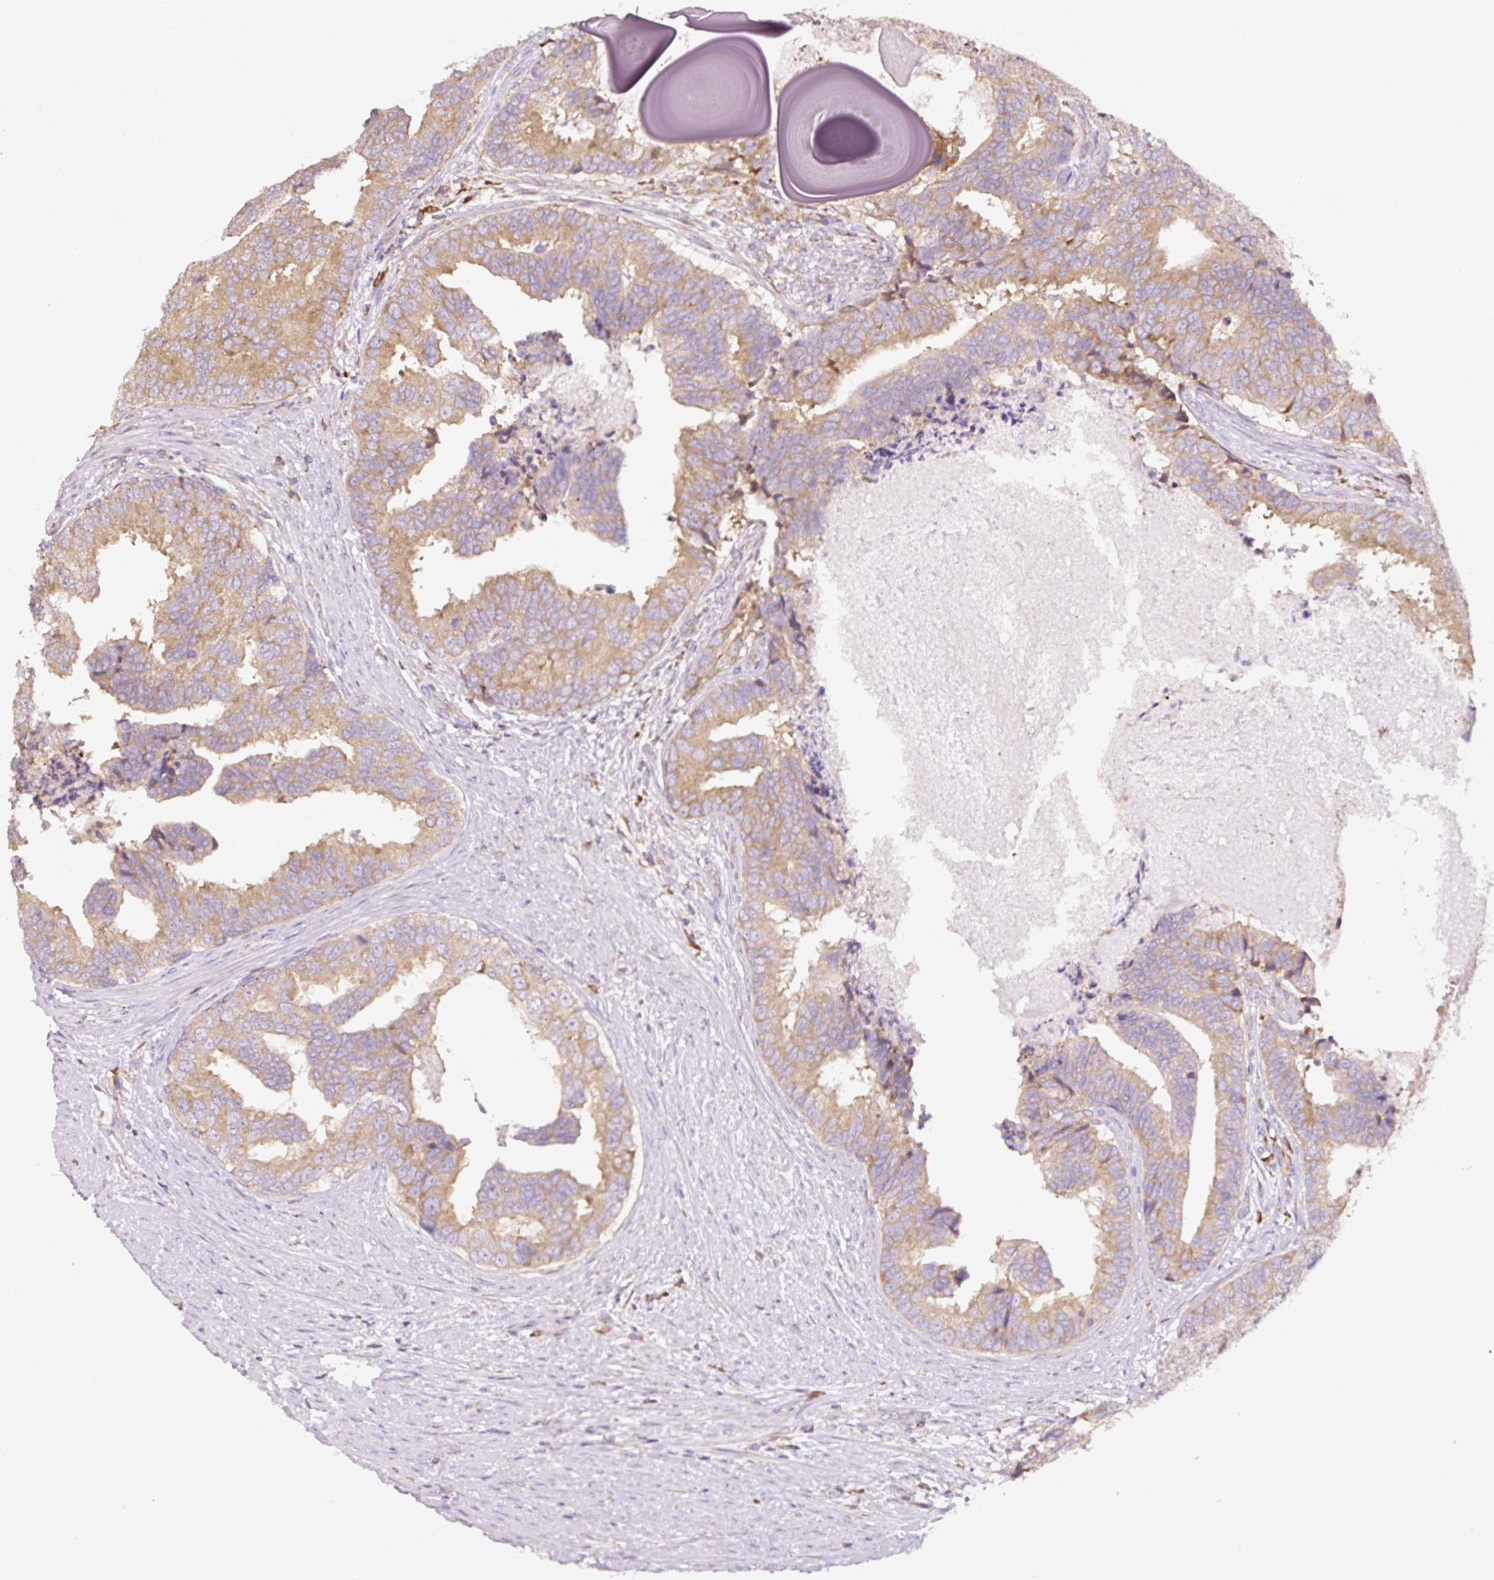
{"staining": {"intensity": "moderate", "quantity": "25%-75%", "location": "cytoplasmic/membranous"}, "tissue": "prostate cancer", "cell_type": "Tumor cells", "image_type": "cancer", "snomed": [{"axis": "morphology", "description": "Adenocarcinoma, High grade"}, {"axis": "topography", "description": "Prostate"}], "caption": "A medium amount of moderate cytoplasmic/membranous expression is appreciated in about 25%-75% of tumor cells in adenocarcinoma (high-grade) (prostate) tissue. The protein of interest is stained brown, and the nuclei are stained in blue (DAB IHC with brightfield microscopy, high magnification).", "gene": "RPS23", "patient": {"sex": "male", "age": 68}}